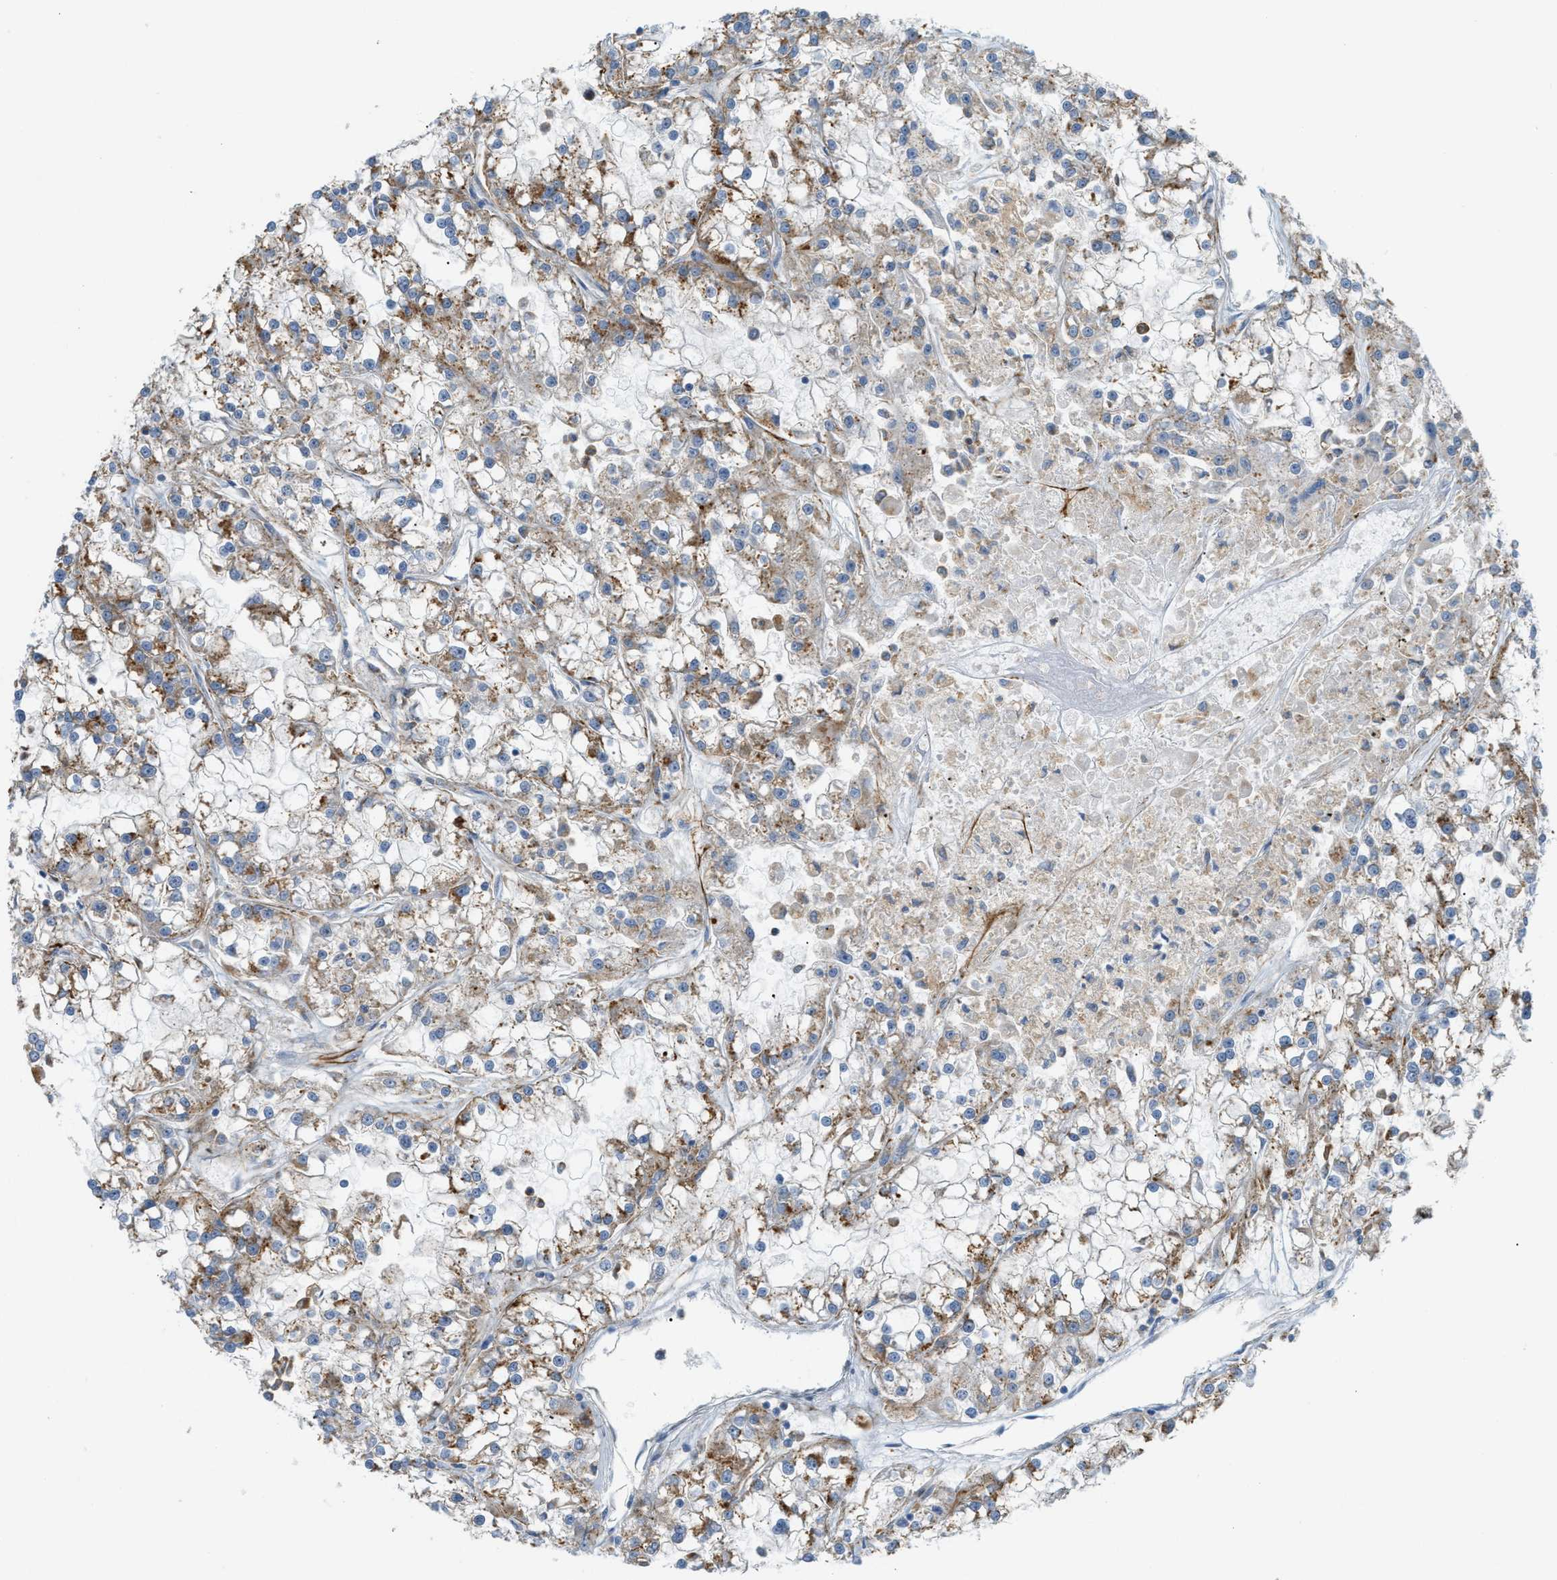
{"staining": {"intensity": "moderate", "quantity": "25%-75%", "location": "cytoplasmic/membranous"}, "tissue": "renal cancer", "cell_type": "Tumor cells", "image_type": "cancer", "snomed": [{"axis": "morphology", "description": "Adenocarcinoma, NOS"}, {"axis": "topography", "description": "Kidney"}], "caption": "The immunohistochemical stain labels moderate cytoplasmic/membranous positivity in tumor cells of renal cancer (adenocarcinoma) tissue.", "gene": "LMBRD1", "patient": {"sex": "female", "age": 52}}